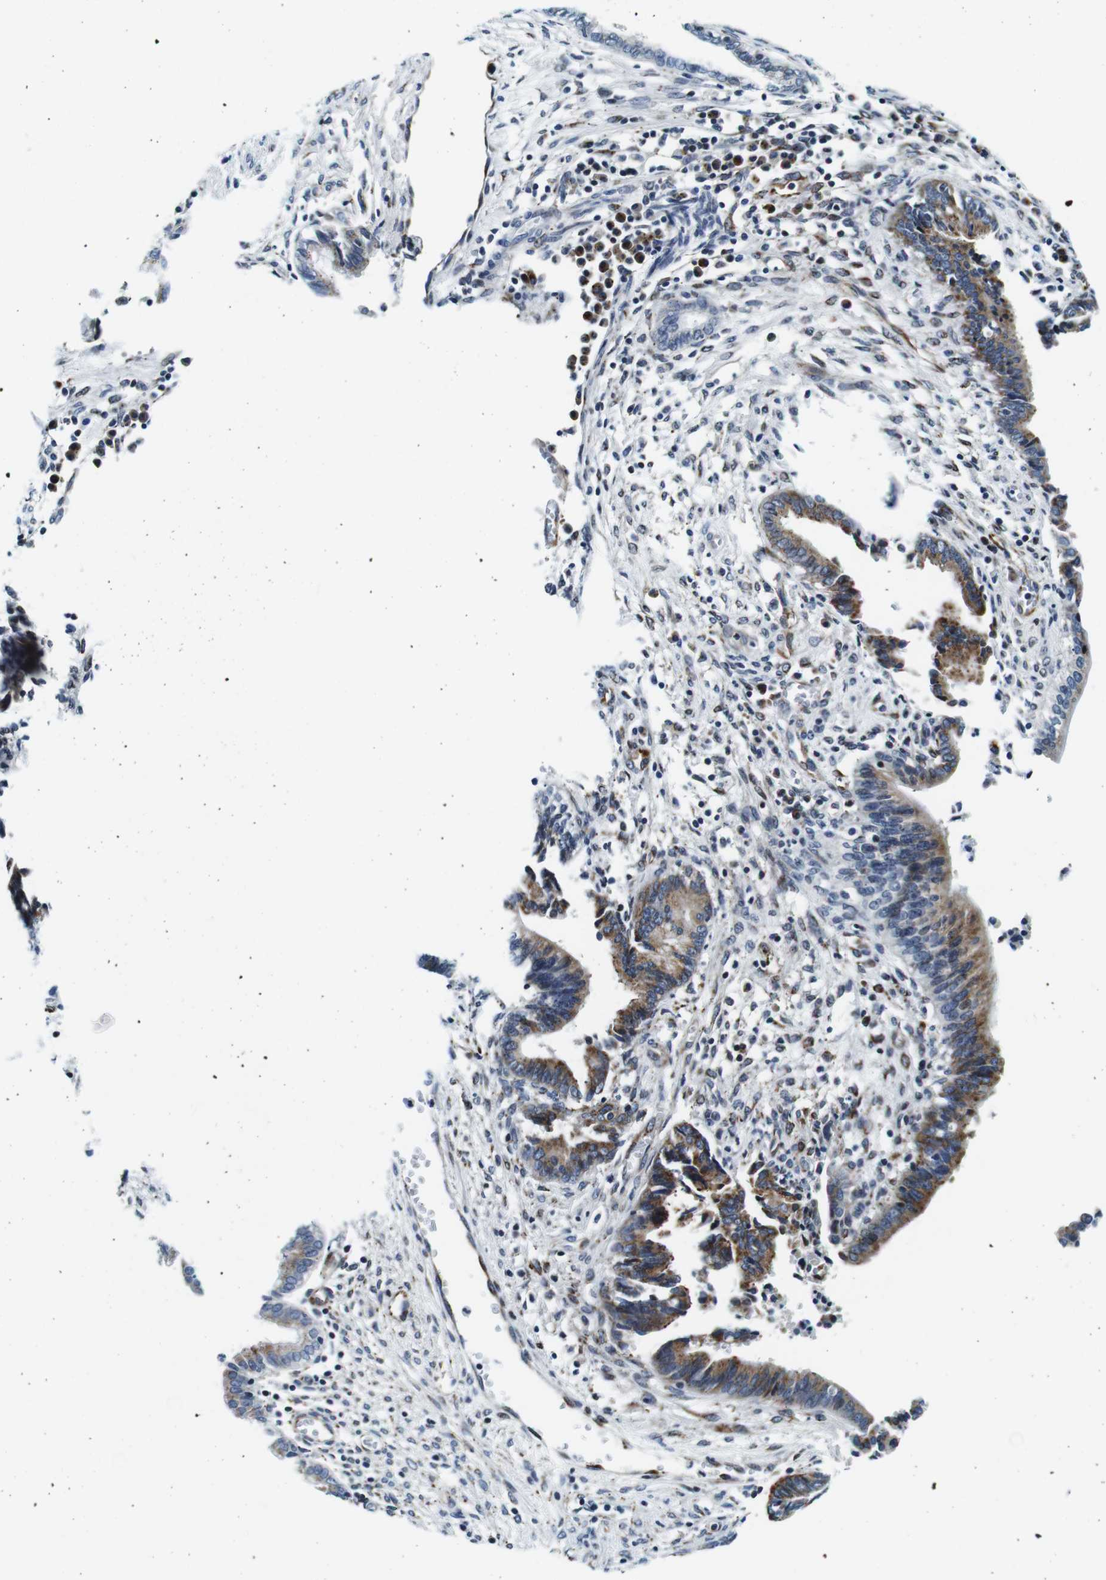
{"staining": {"intensity": "moderate", "quantity": ">75%", "location": "cytoplasmic/membranous"}, "tissue": "cervical cancer", "cell_type": "Tumor cells", "image_type": "cancer", "snomed": [{"axis": "morphology", "description": "Adenocarcinoma, NOS"}, {"axis": "topography", "description": "Cervix"}], "caption": "A brown stain highlights moderate cytoplasmic/membranous positivity of a protein in human adenocarcinoma (cervical) tumor cells.", "gene": "FAR2", "patient": {"sex": "female", "age": 44}}